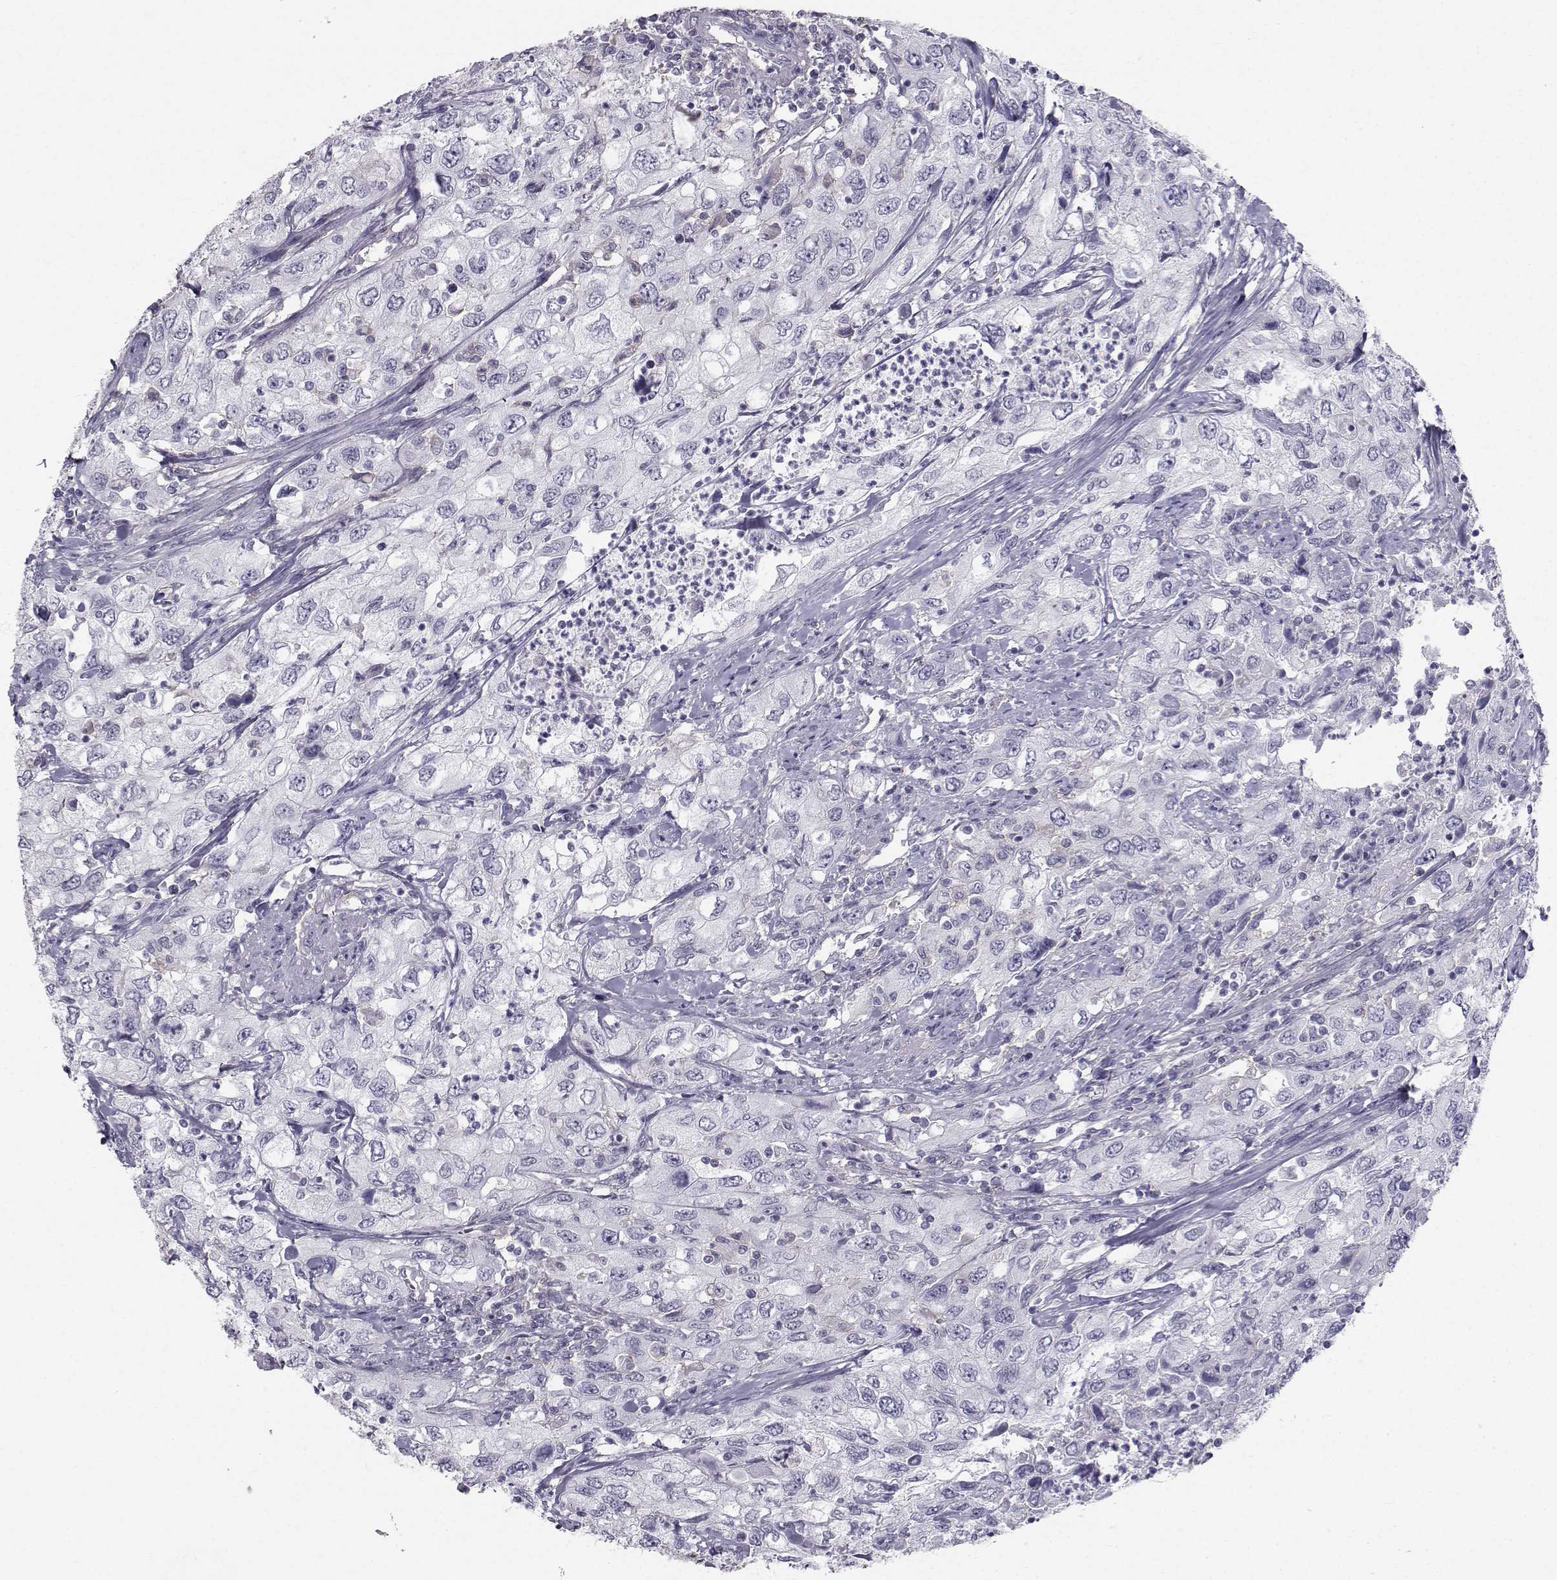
{"staining": {"intensity": "negative", "quantity": "none", "location": "none"}, "tissue": "urothelial cancer", "cell_type": "Tumor cells", "image_type": "cancer", "snomed": [{"axis": "morphology", "description": "Urothelial carcinoma, High grade"}, {"axis": "topography", "description": "Urinary bladder"}], "caption": "Photomicrograph shows no significant protein positivity in tumor cells of urothelial cancer.", "gene": "SPDYE4", "patient": {"sex": "male", "age": 76}}